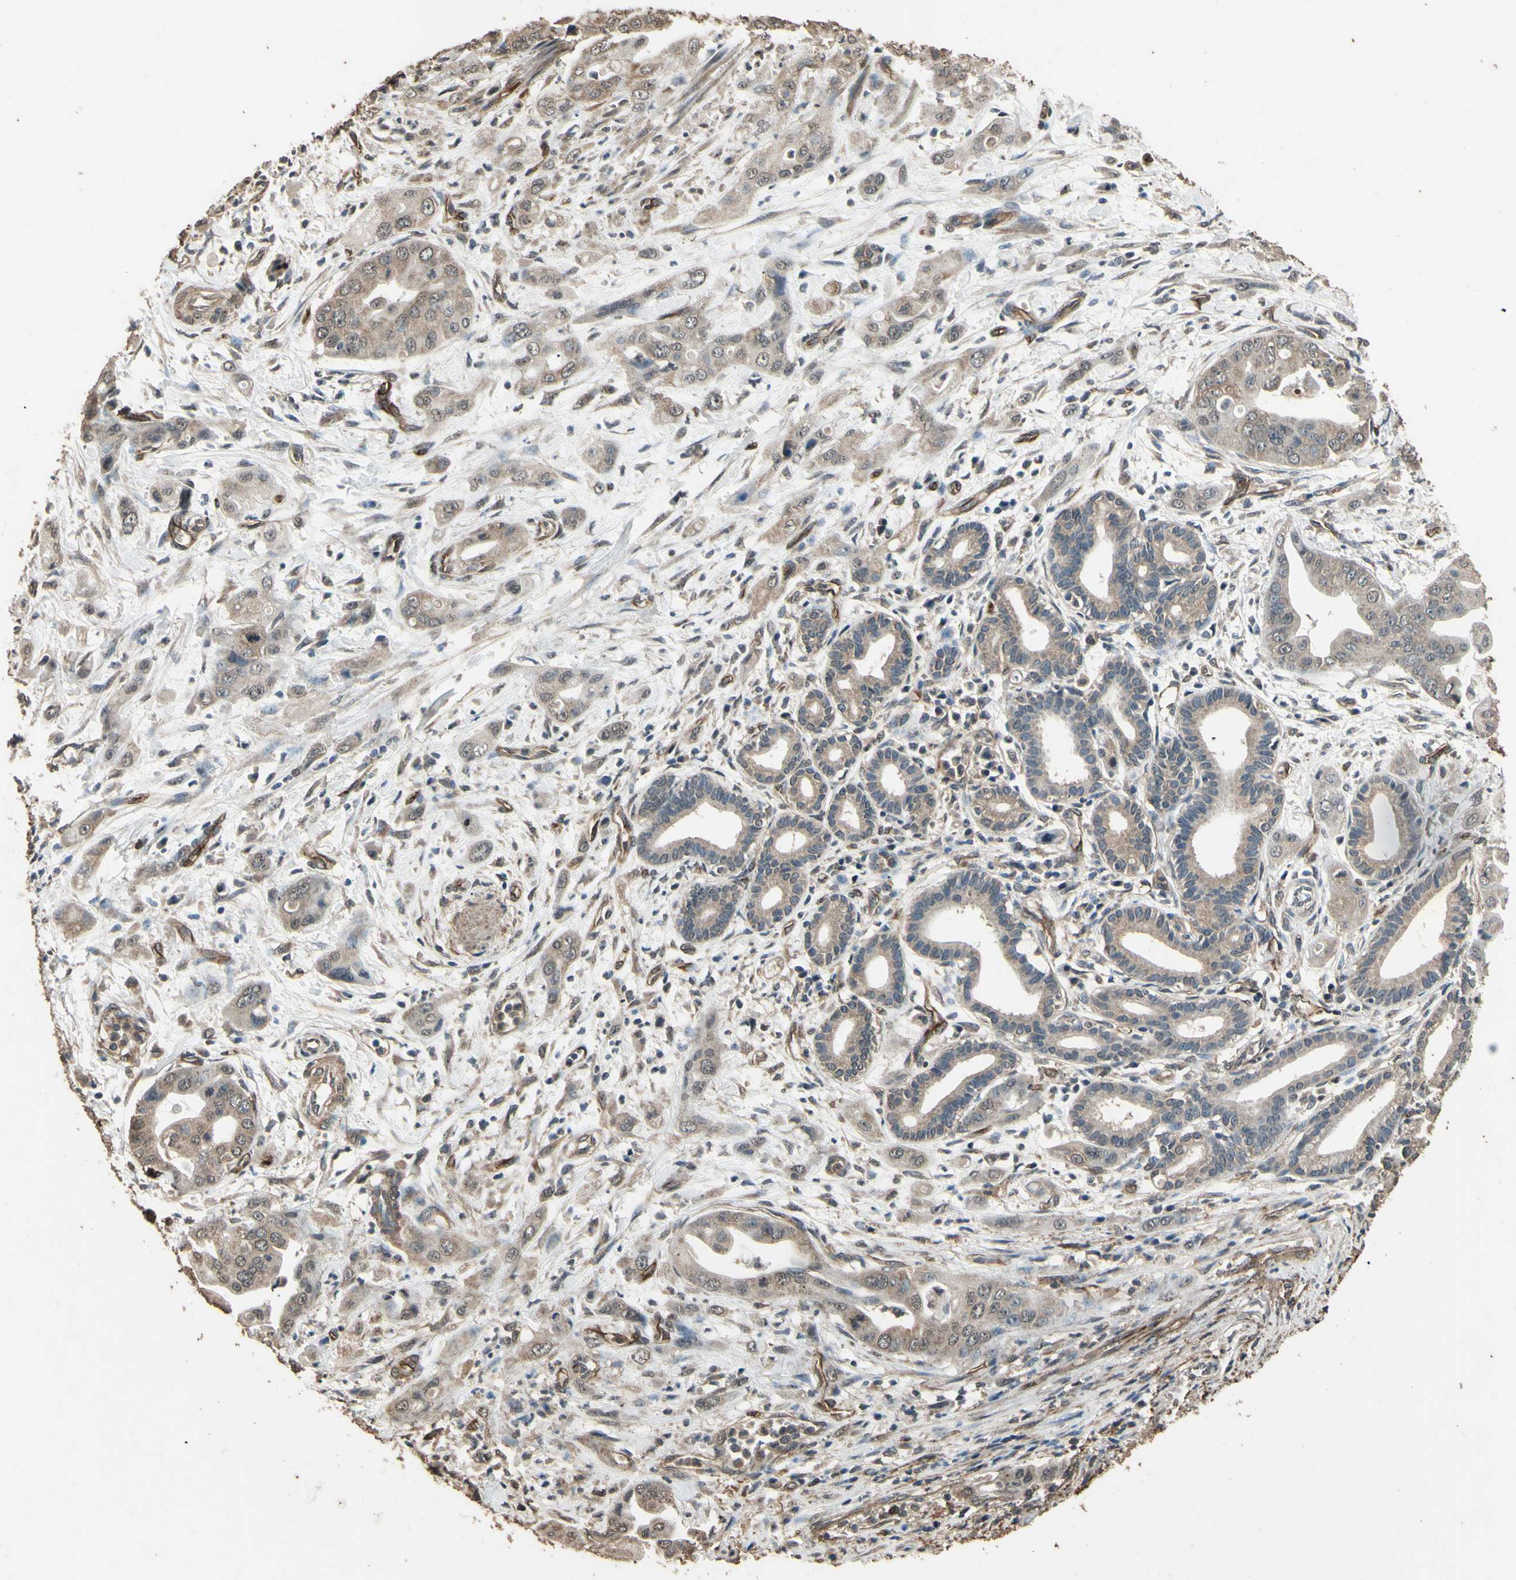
{"staining": {"intensity": "moderate", "quantity": ">75%", "location": "cytoplasmic/membranous"}, "tissue": "pancreatic cancer", "cell_type": "Tumor cells", "image_type": "cancer", "snomed": [{"axis": "morphology", "description": "Adenocarcinoma, NOS"}, {"axis": "topography", "description": "Pancreas"}], "caption": "Pancreatic cancer (adenocarcinoma) tissue displays moderate cytoplasmic/membranous positivity in about >75% of tumor cells", "gene": "TSPO", "patient": {"sex": "female", "age": 75}}